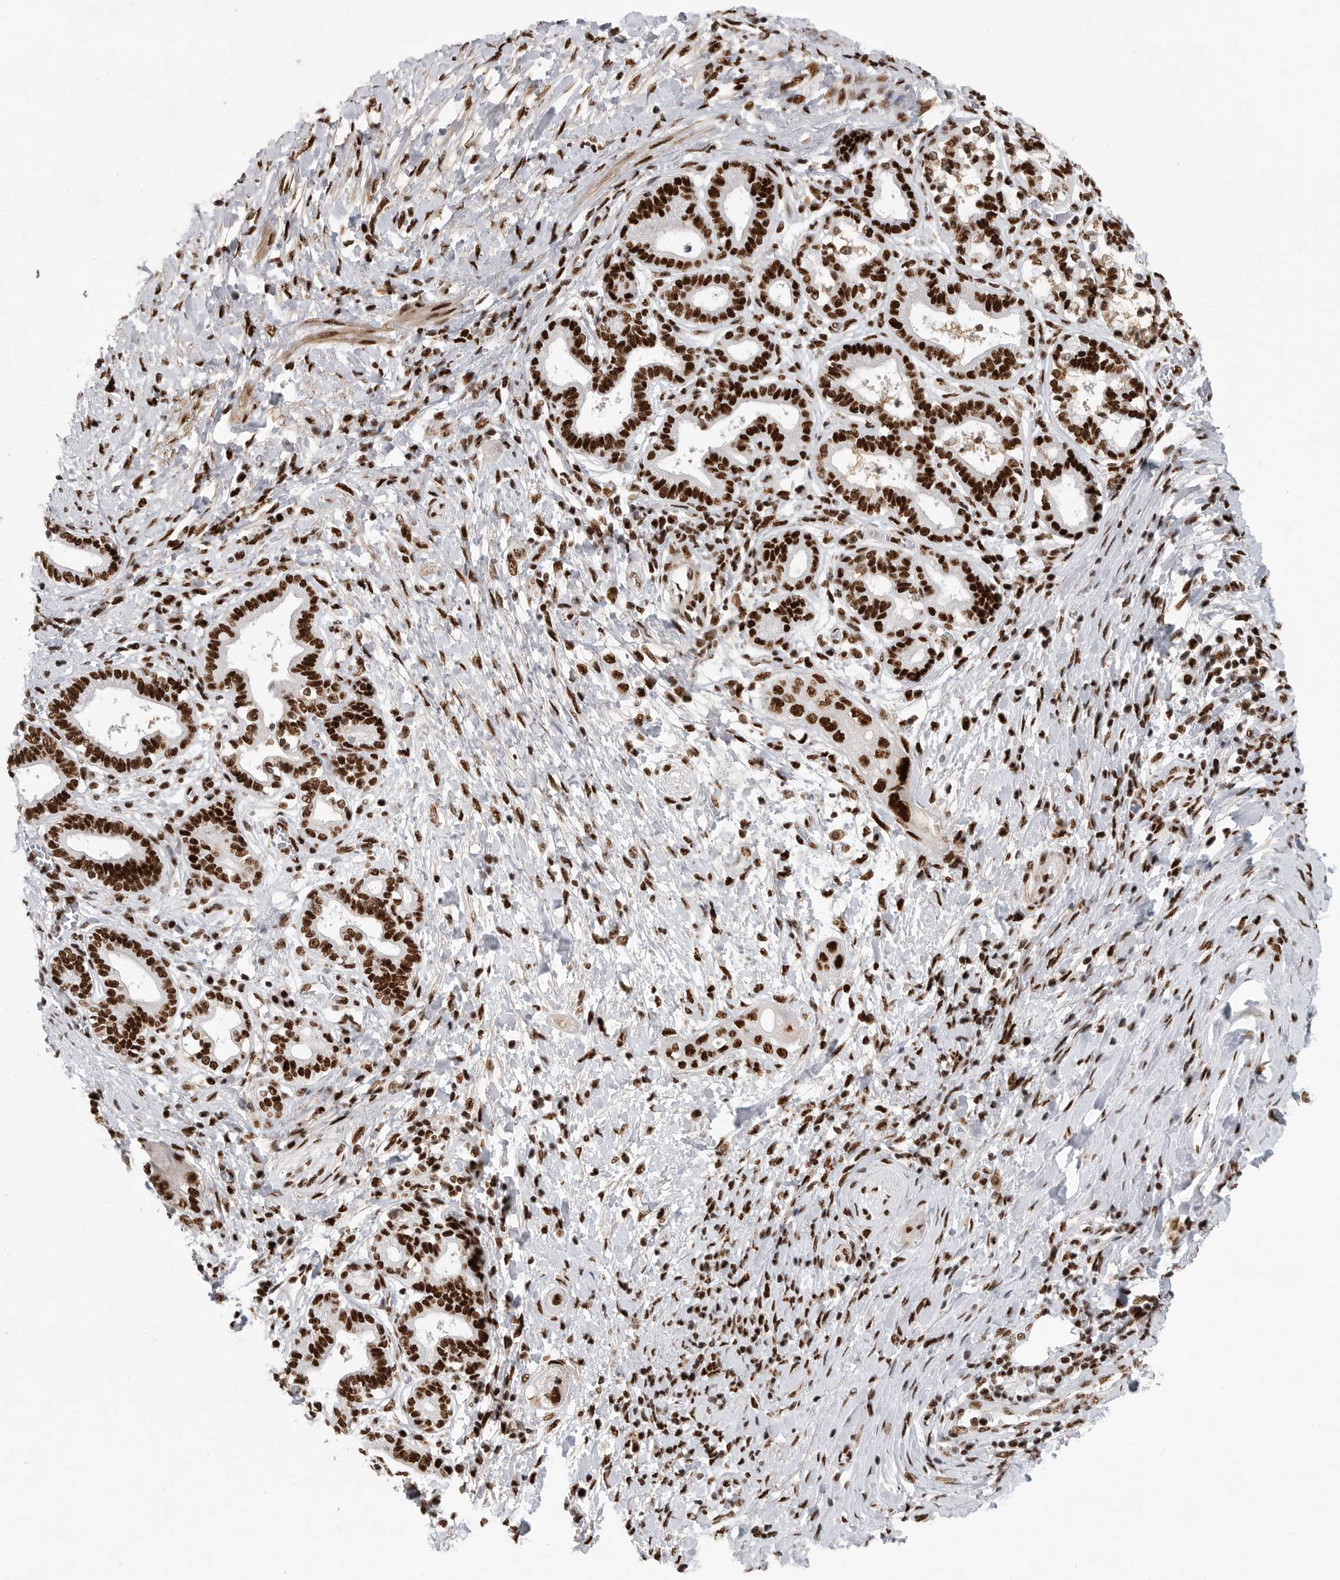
{"staining": {"intensity": "strong", "quantity": ">75%", "location": "nuclear"}, "tissue": "pancreatic cancer", "cell_type": "Tumor cells", "image_type": "cancer", "snomed": [{"axis": "morphology", "description": "Adenocarcinoma, NOS"}, {"axis": "topography", "description": "Pancreas"}], "caption": "Brown immunohistochemical staining in human pancreatic cancer reveals strong nuclear positivity in about >75% of tumor cells. (brown staining indicates protein expression, while blue staining denotes nuclei).", "gene": "BCLAF1", "patient": {"sex": "male", "age": 58}}